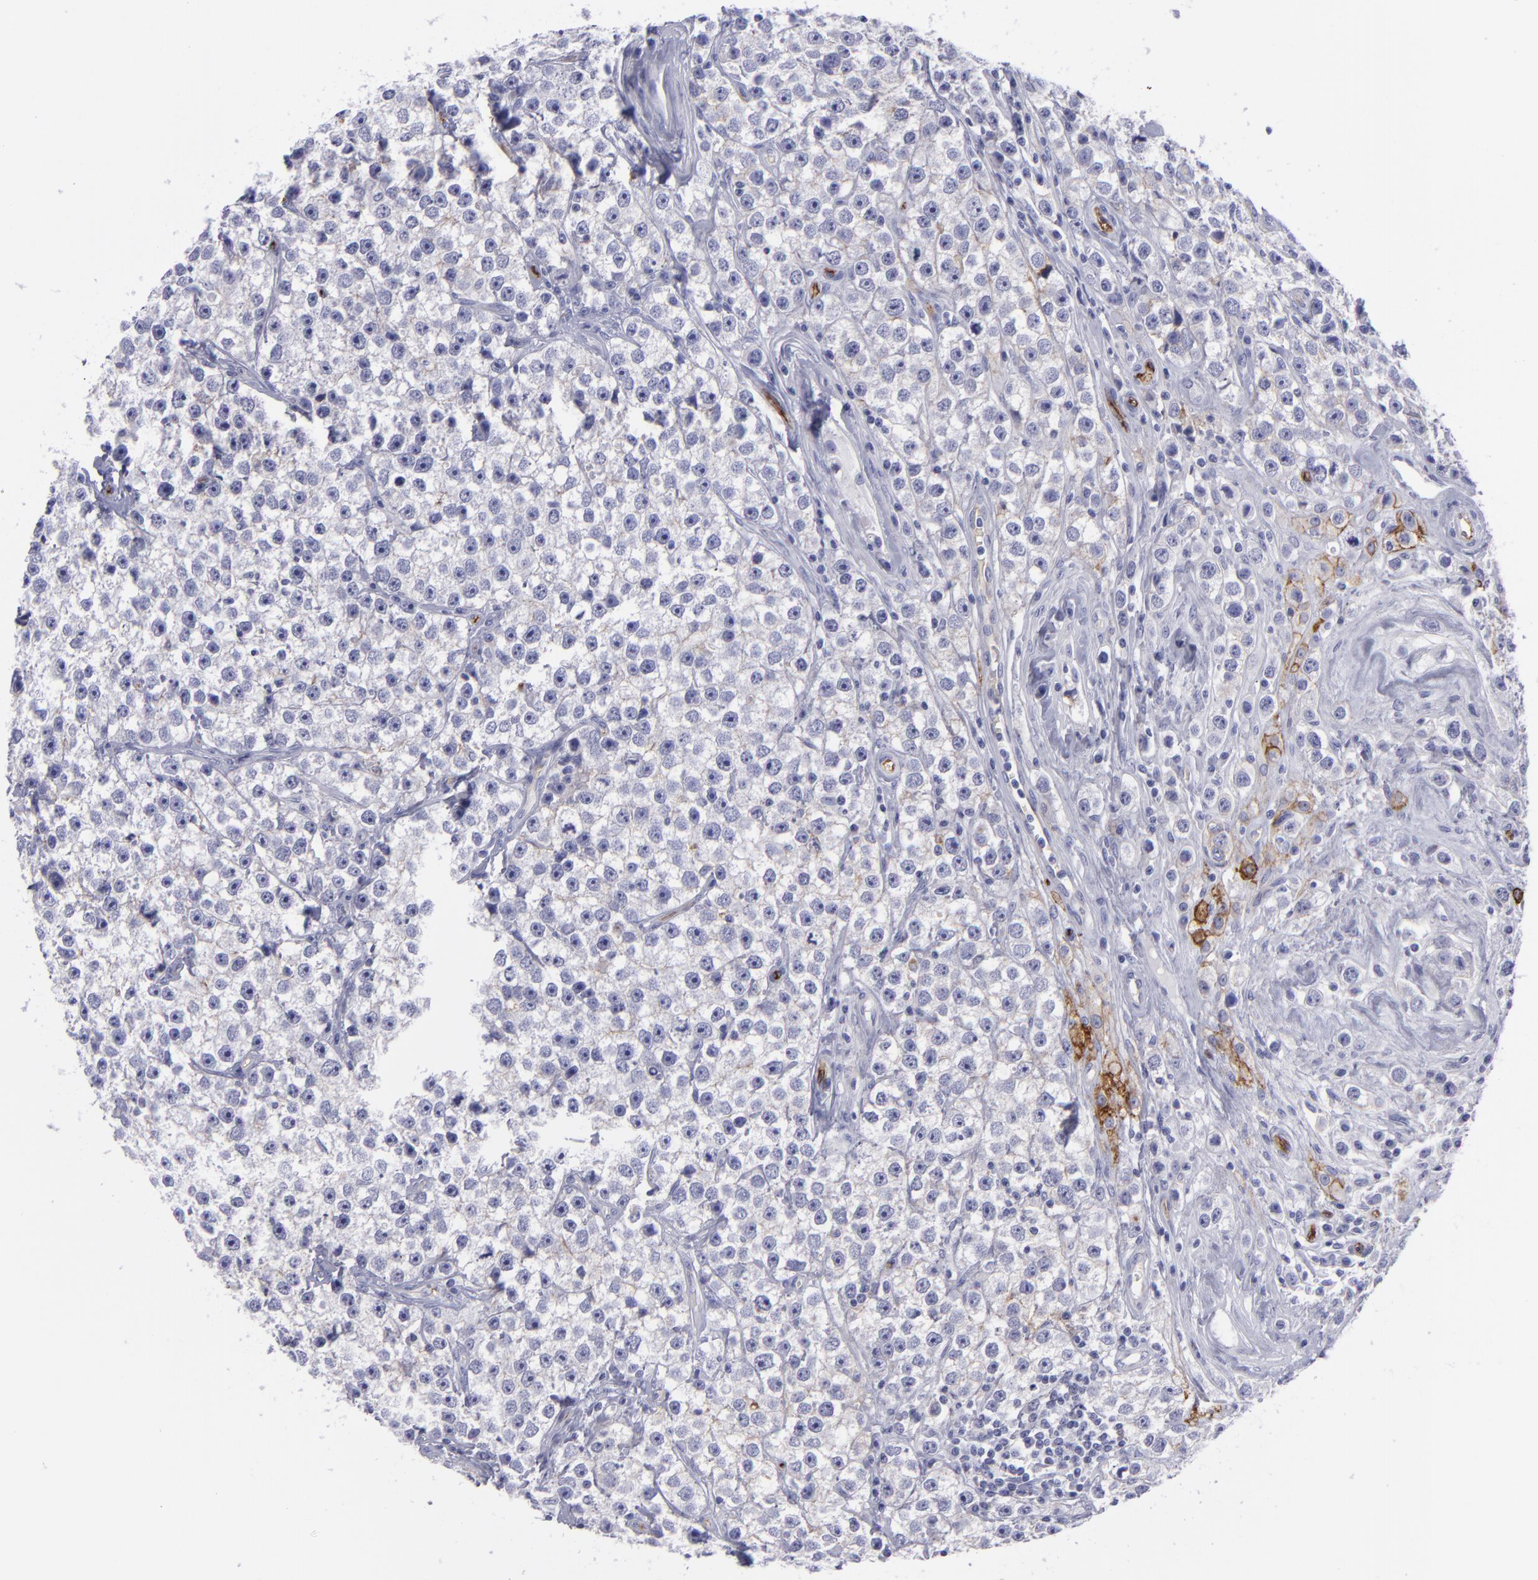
{"staining": {"intensity": "weak", "quantity": "<25%", "location": "cytoplasmic/membranous"}, "tissue": "testis cancer", "cell_type": "Tumor cells", "image_type": "cancer", "snomed": [{"axis": "morphology", "description": "Seminoma, NOS"}, {"axis": "topography", "description": "Testis"}], "caption": "Protein analysis of testis cancer exhibits no significant positivity in tumor cells. (Brightfield microscopy of DAB IHC at high magnification).", "gene": "ACE", "patient": {"sex": "male", "age": 32}}